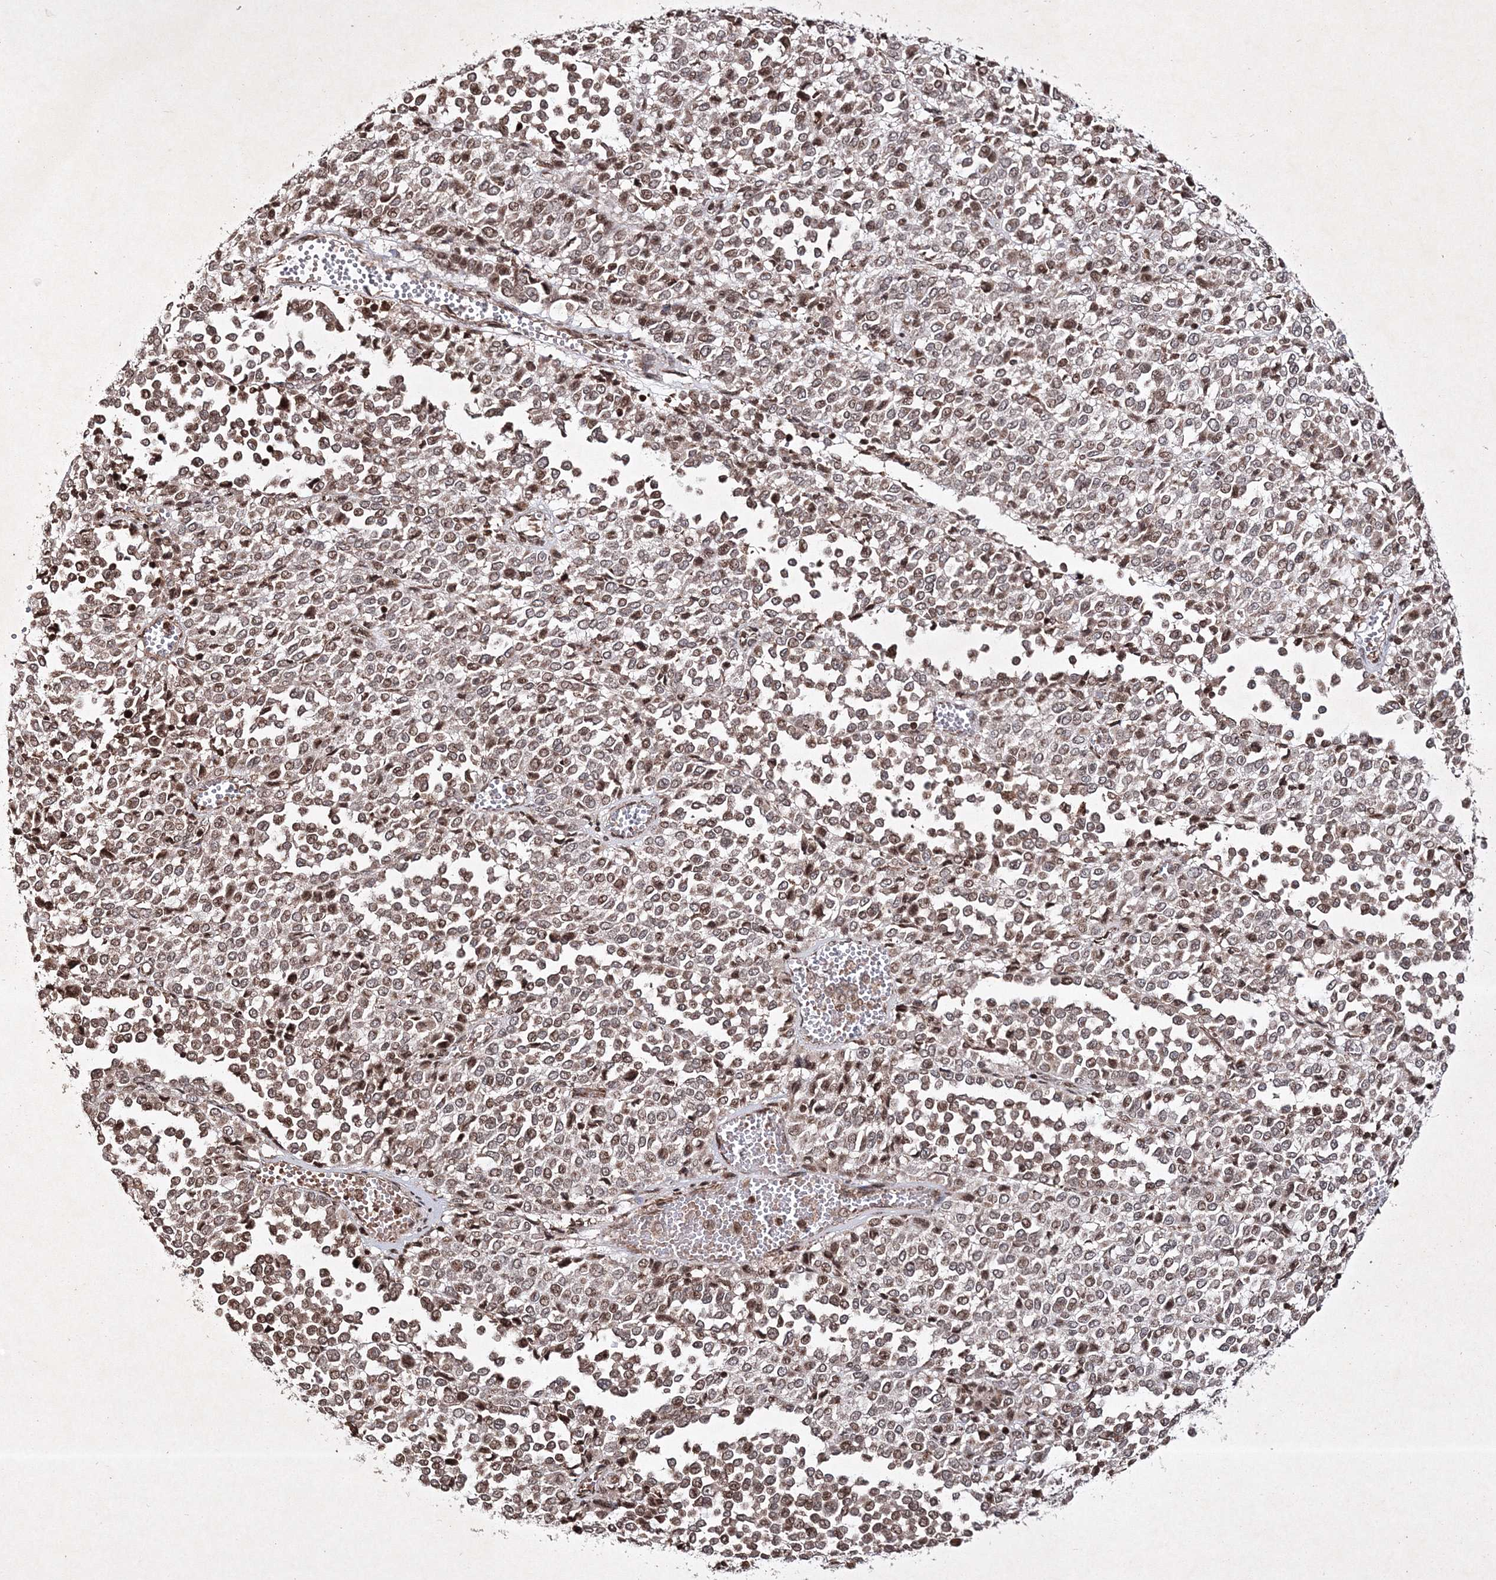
{"staining": {"intensity": "weak", "quantity": ">75%", "location": "nuclear"}, "tissue": "melanoma", "cell_type": "Tumor cells", "image_type": "cancer", "snomed": [{"axis": "morphology", "description": "Malignant melanoma, Metastatic site"}, {"axis": "topography", "description": "Pancreas"}], "caption": "A brown stain shows weak nuclear staining of a protein in malignant melanoma (metastatic site) tumor cells. Using DAB (brown) and hematoxylin (blue) stains, captured at high magnification using brightfield microscopy.", "gene": "CARM1", "patient": {"sex": "female", "age": 30}}